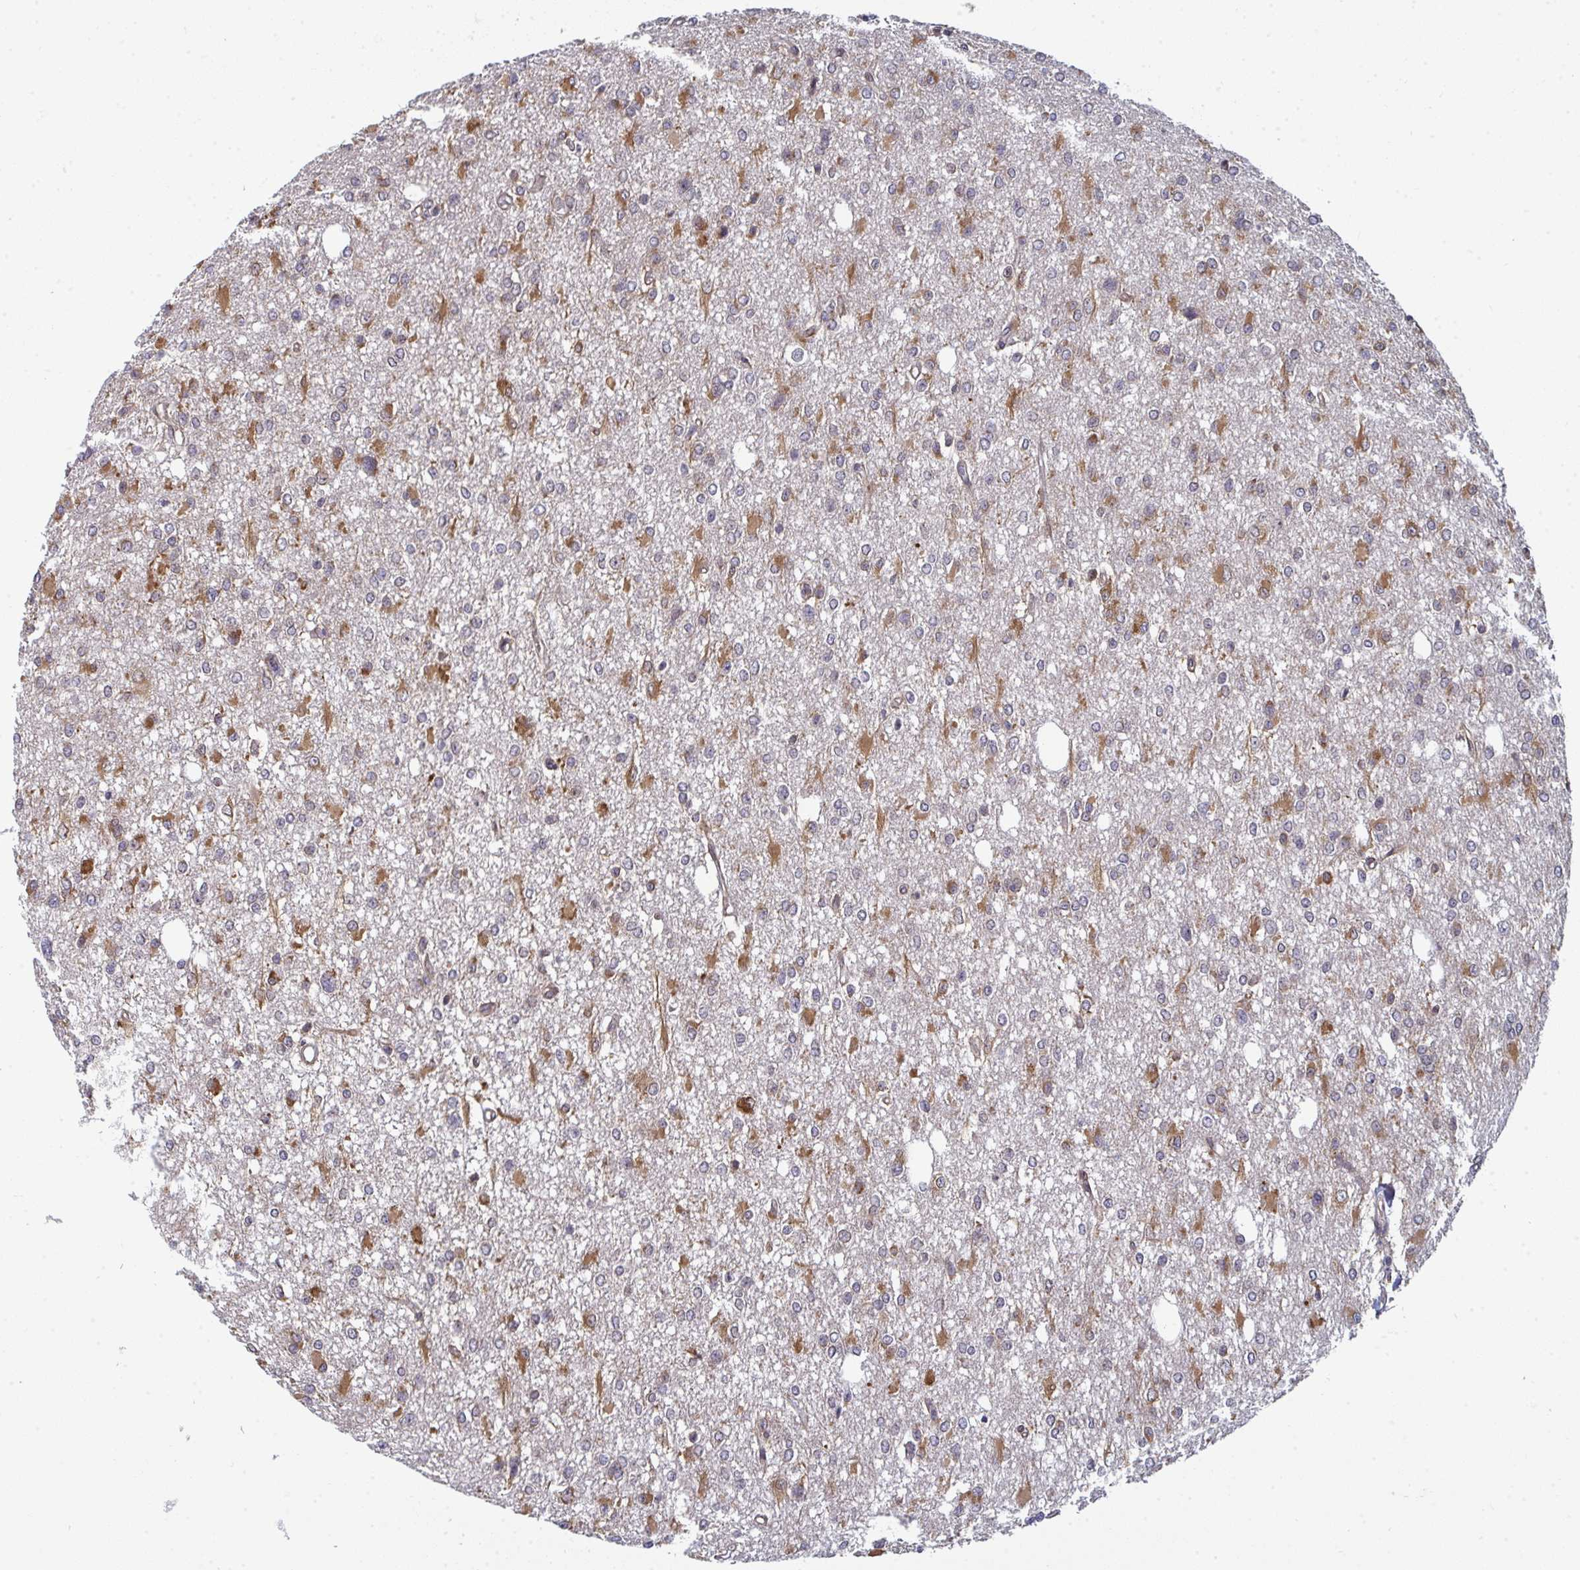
{"staining": {"intensity": "moderate", "quantity": "<25%", "location": "cytoplasmic/membranous"}, "tissue": "glioma", "cell_type": "Tumor cells", "image_type": "cancer", "snomed": [{"axis": "morphology", "description": "Glioma, malignant, Low grade"}, {"axis": "topography", "description": "Brain"}], "caption": "Immunohistochemical staining of glioma reveals moderate cytoplasmic/membranous protein expression in approximately <25% of tumor cells.", "gene": "LYSMD4", "patient": {"sex": "male", "age": 26}}